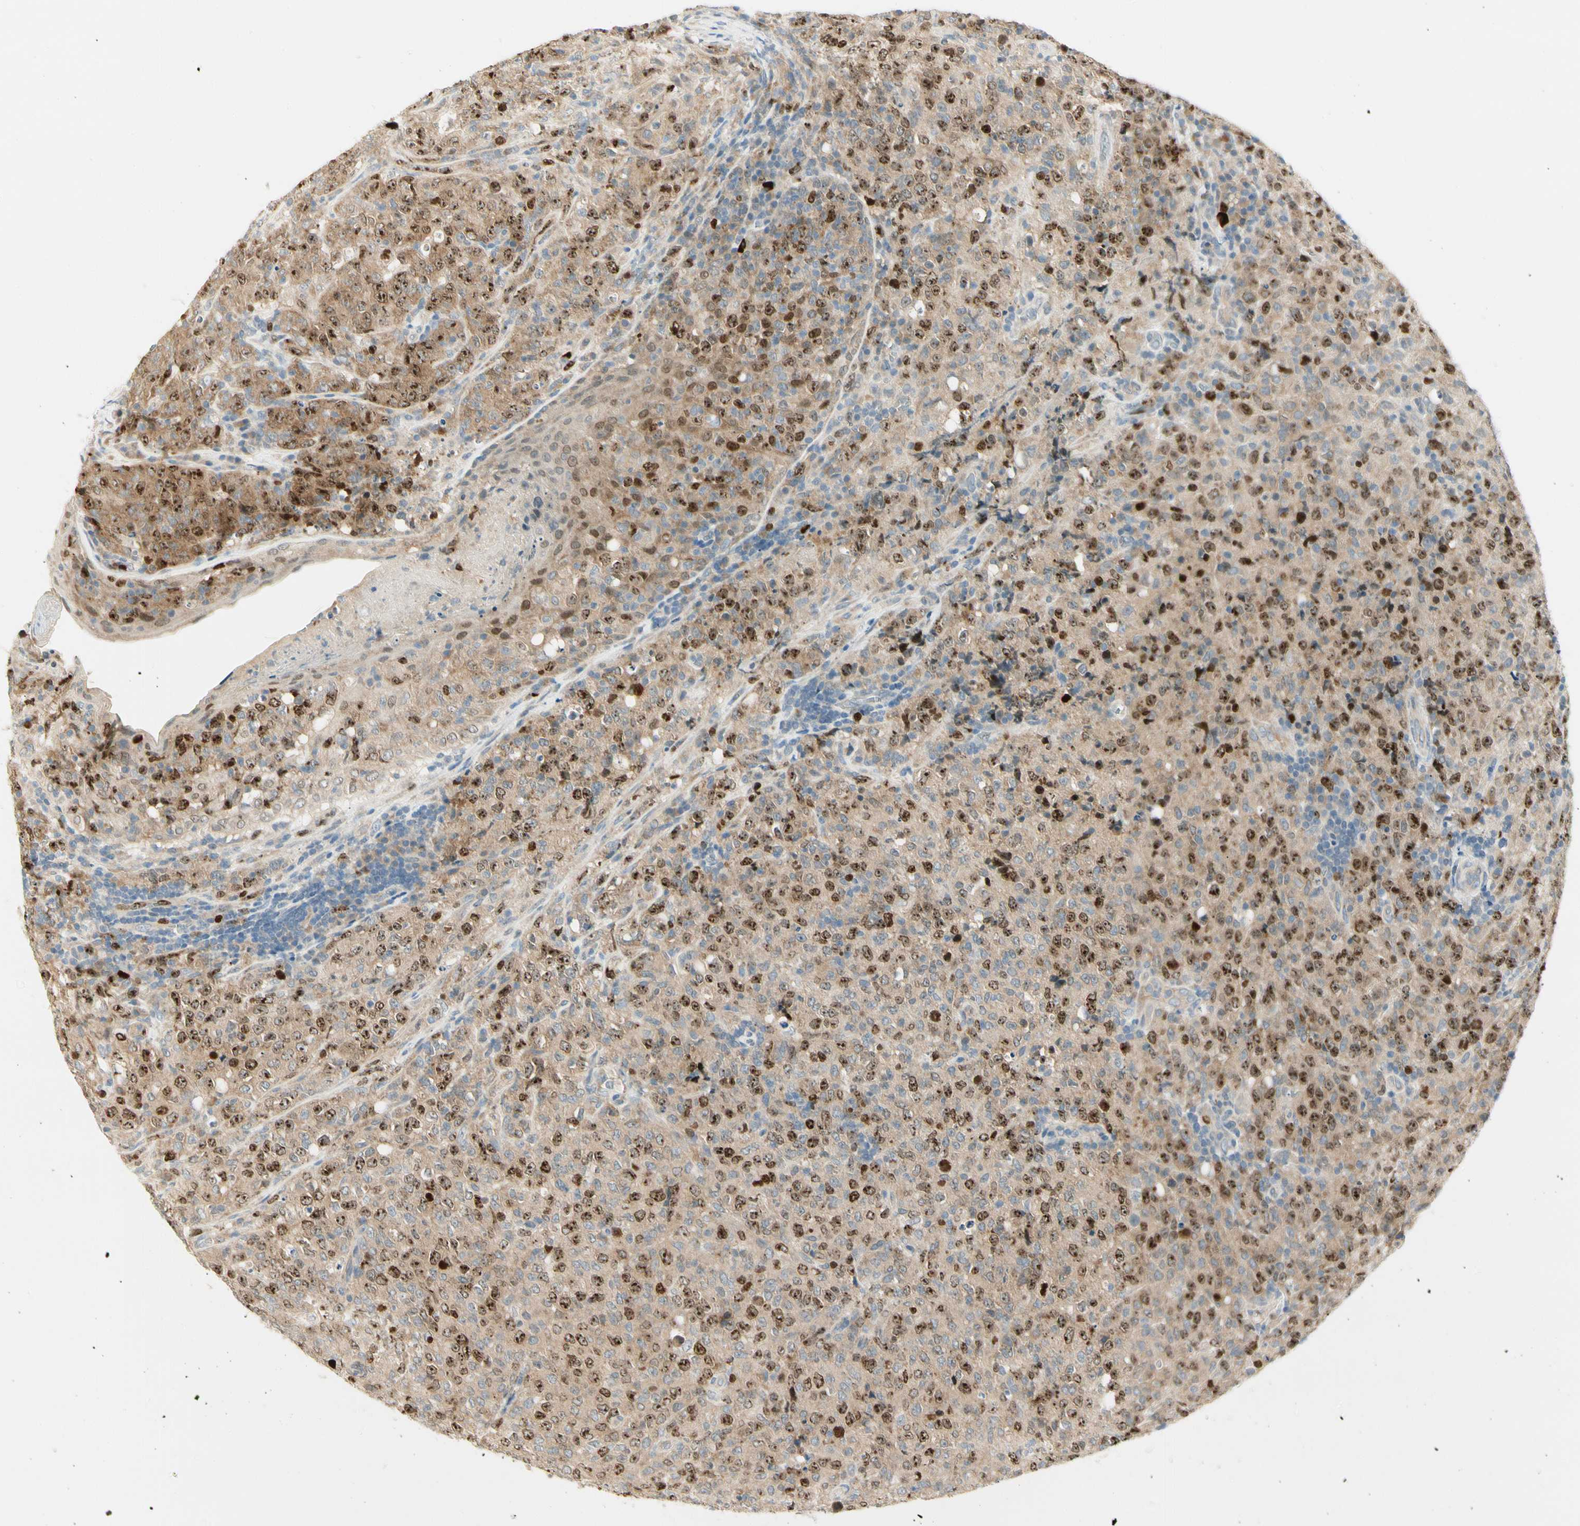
{"staining": {"intensity": "moderate", "quantity": "25%-75%", "location": "cytoplasmic/membranous,nuclear"}, "tissue": "lymphoma", "cell_type": "Tumor cells", "image_type": "cancer", "snomed": [{"axis": "morphology", "description": "Malignant lymphoma, non-Hodgkin's type, High grade"}, {"axis": "topography", "description": "Tonsil"}], "caption": "A brown stain shows moderate cytoplasmic/membranous and nuclear positivity of a protein in high-grade malignant lymphoma, non-Hodgkin's type tumor cells.", "gene": "PITX1", "patient": {"sex": "female", "age": 36}}